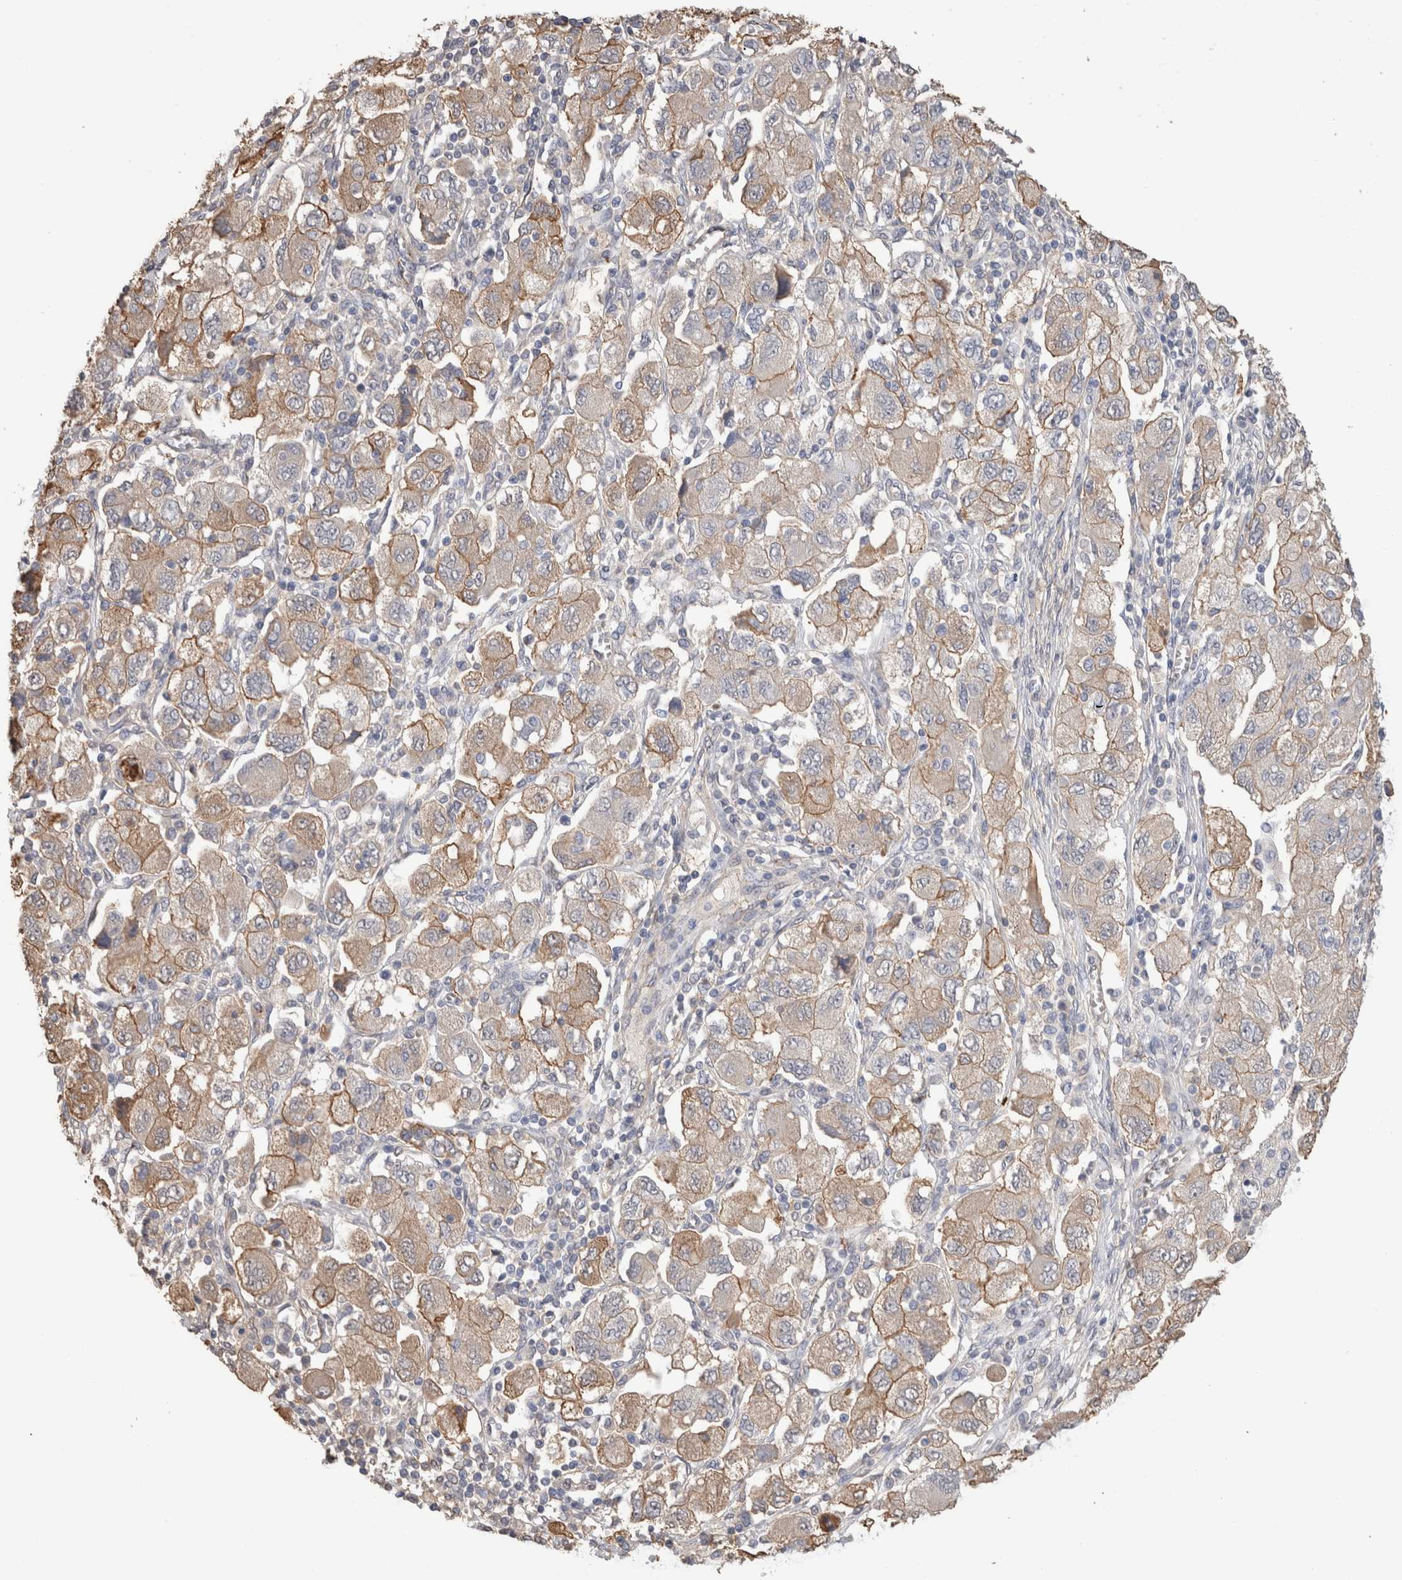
{"staining": {"intensity": "weak", "quantity": "25%-75%", "location": "cytoplasmic/membranous"}, "tissue": "ovarian cancer", "cell_type": "Tumor cells", "image_type": "cancer", "snomed": [{"axis": "morphology", "description": "Carcinoma, NOS"}, {"axis": "morphology", "description": "Cystadenocarcinoma, serous, NOS"}, {"axis": "topography", "description": "Ovary"}], "caption": "A photomicrograph showing weak cytoplasmic/membranous positivity in about 25%-75% of tumor cells in ovarian cancer (carcinoma), as visualized by brown immunohistochemical staining.", "gene": "S100A10", "patient": {"sex": "female", "age": 69}}